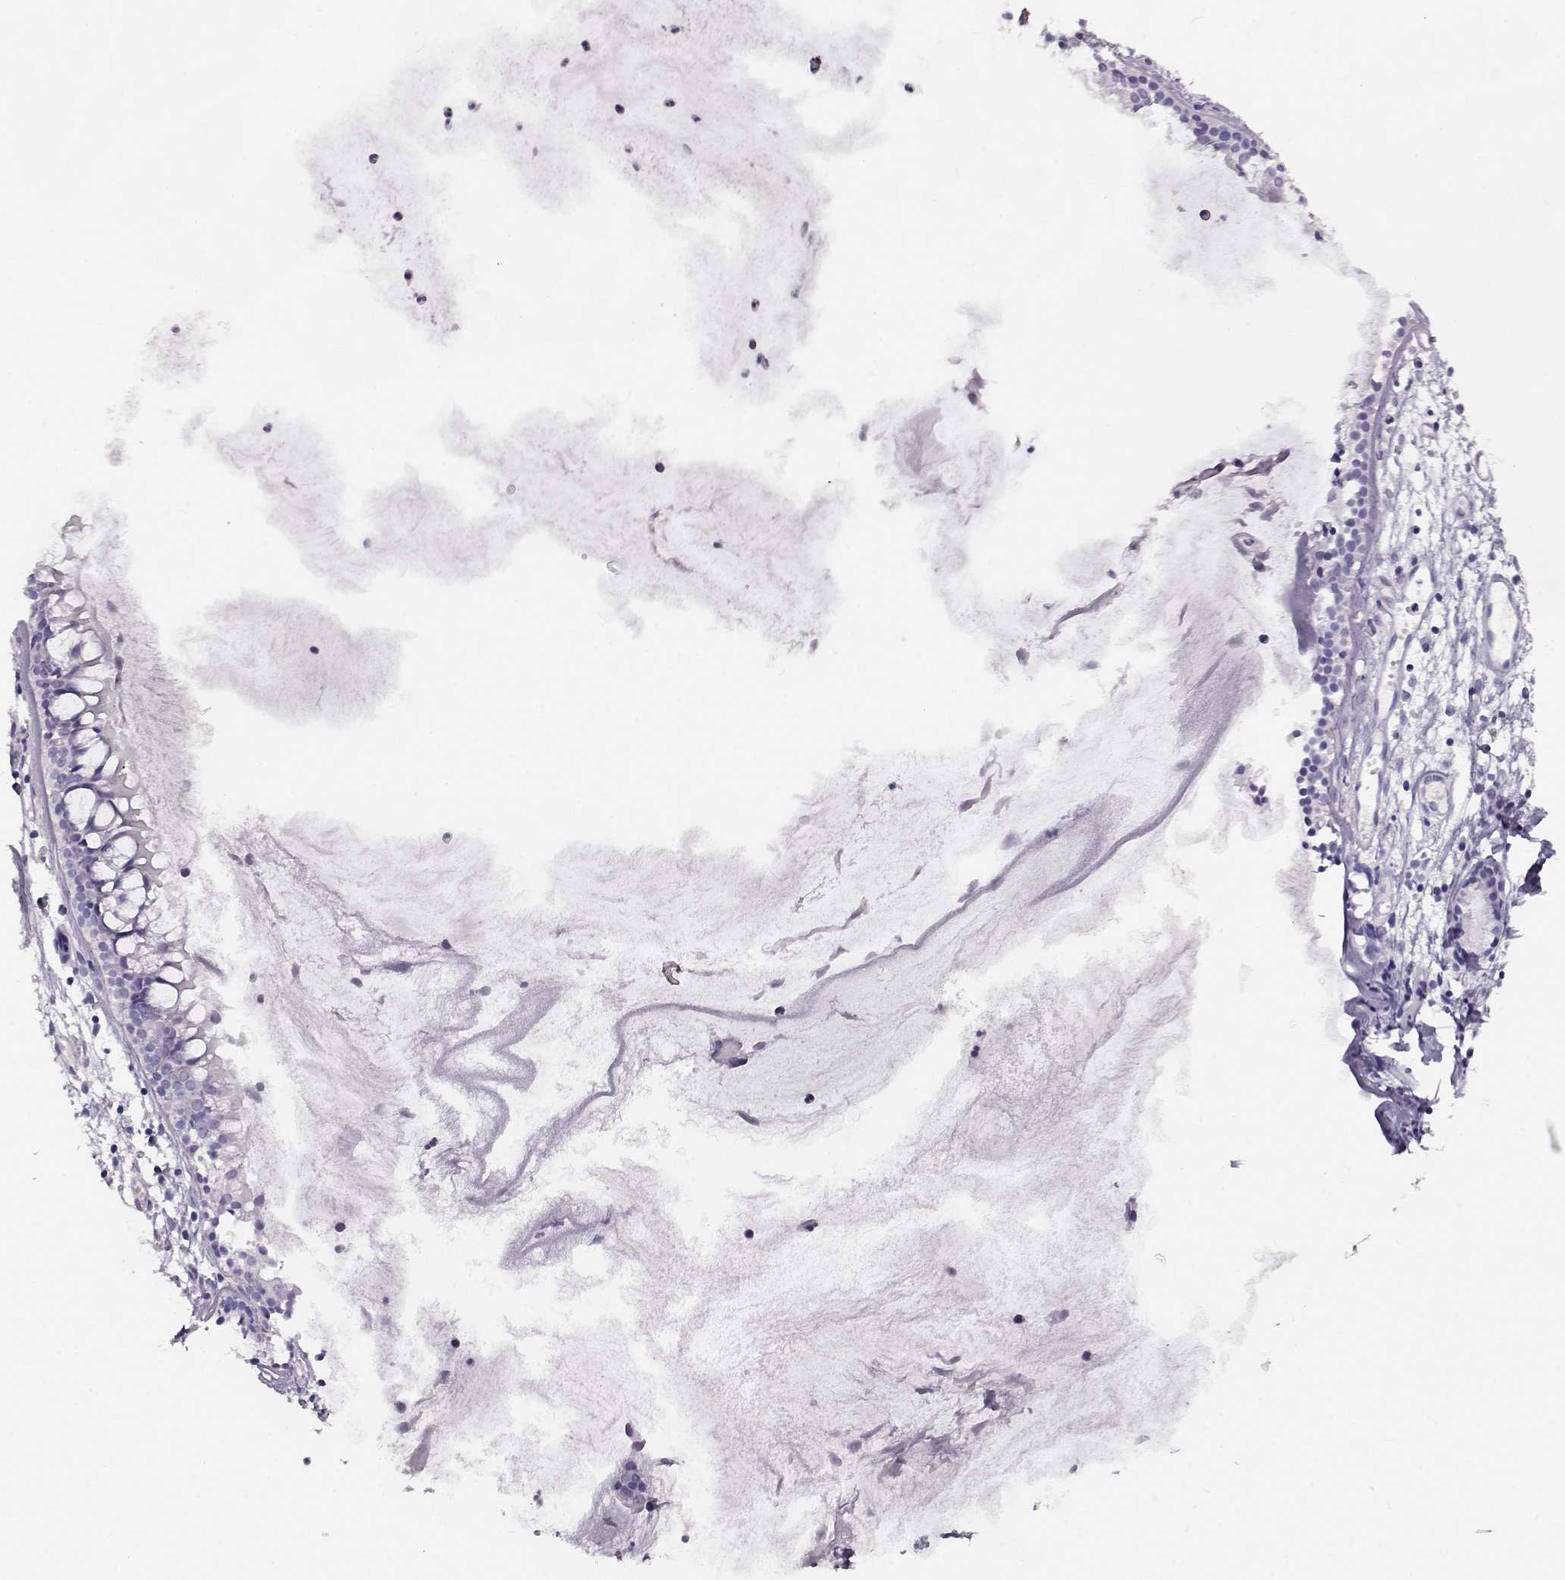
{"staining": {"intensity": "negative", "quantity": "none", "location": "none"}, "tissue": "nasopharynx", "cell_type": "Respiratory epithelial cells", "image_type": "normal", "snomed": [{"axis": "morphology", "description": "Normal tissue, NOS"}, {"axis": "topography", "description": "Nasopharynx"}], "caption": "Micrograph shows no significant protein expression in respiratory epithelial cells of normal nasopharynx.", "gene": "RBM44", "patient": {"sex": "male", "age": 31}}